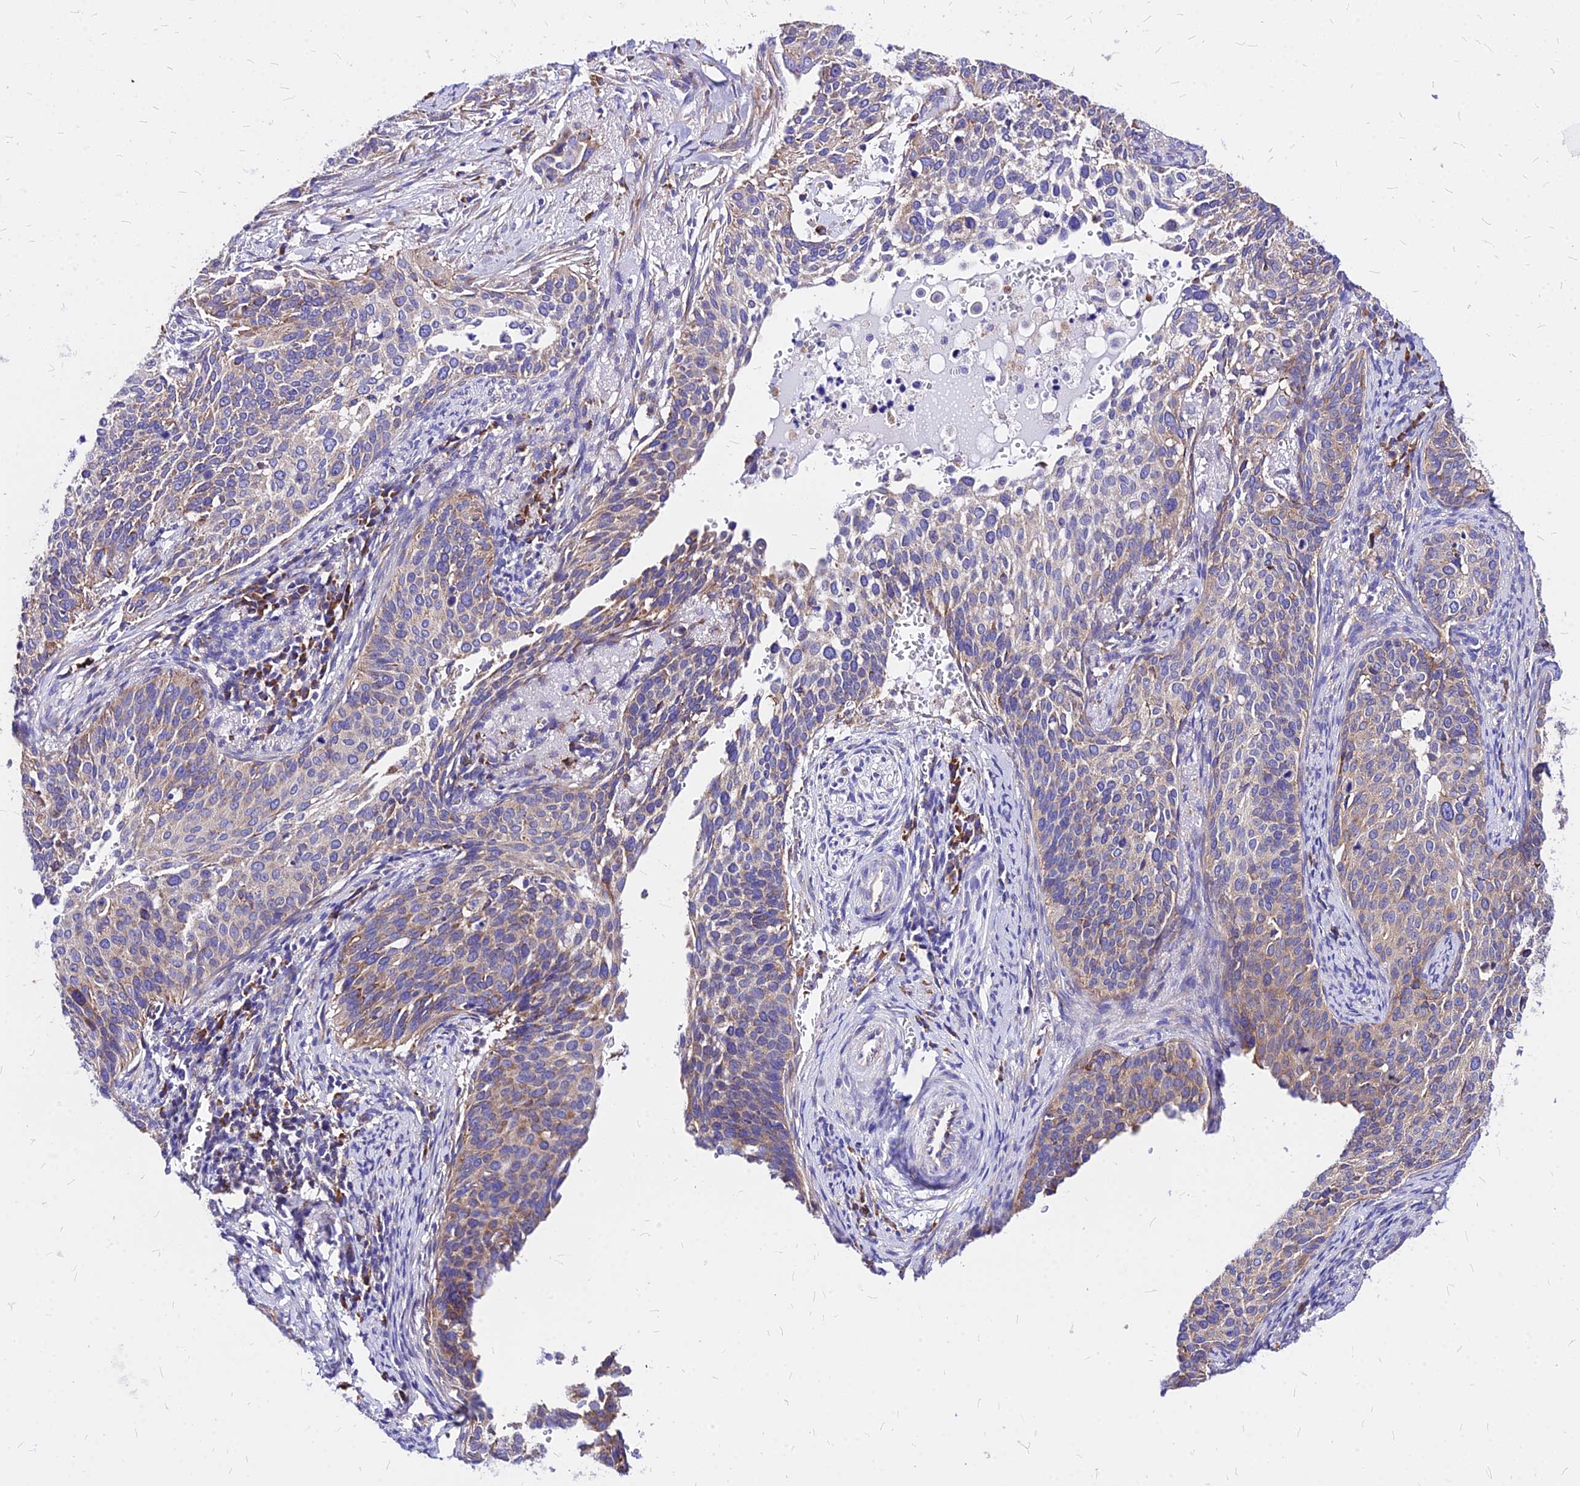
{"staining": {"intensity": "weak", "quantity": "25%-75%", "location": "cytoplasmic/membranous"}, "tissue": "cervical cancer", "cell_type": "Tumor cells", "image_type": "cancer", "snomed": [{"axis": "morphology", "description": "Squamous cell carcinoma, NOS"}, {"axis": "topography", "description": "Cervix"}], "caption": "Squamous cell carcinoma (cervical) tissue displays weak cytoplasmic/membranous staining in about 25%-75% of tumor cells, visualized by immunohistochemistry.", "gene": "RPL19", "patient": {"sex": "female", "age": 44}}